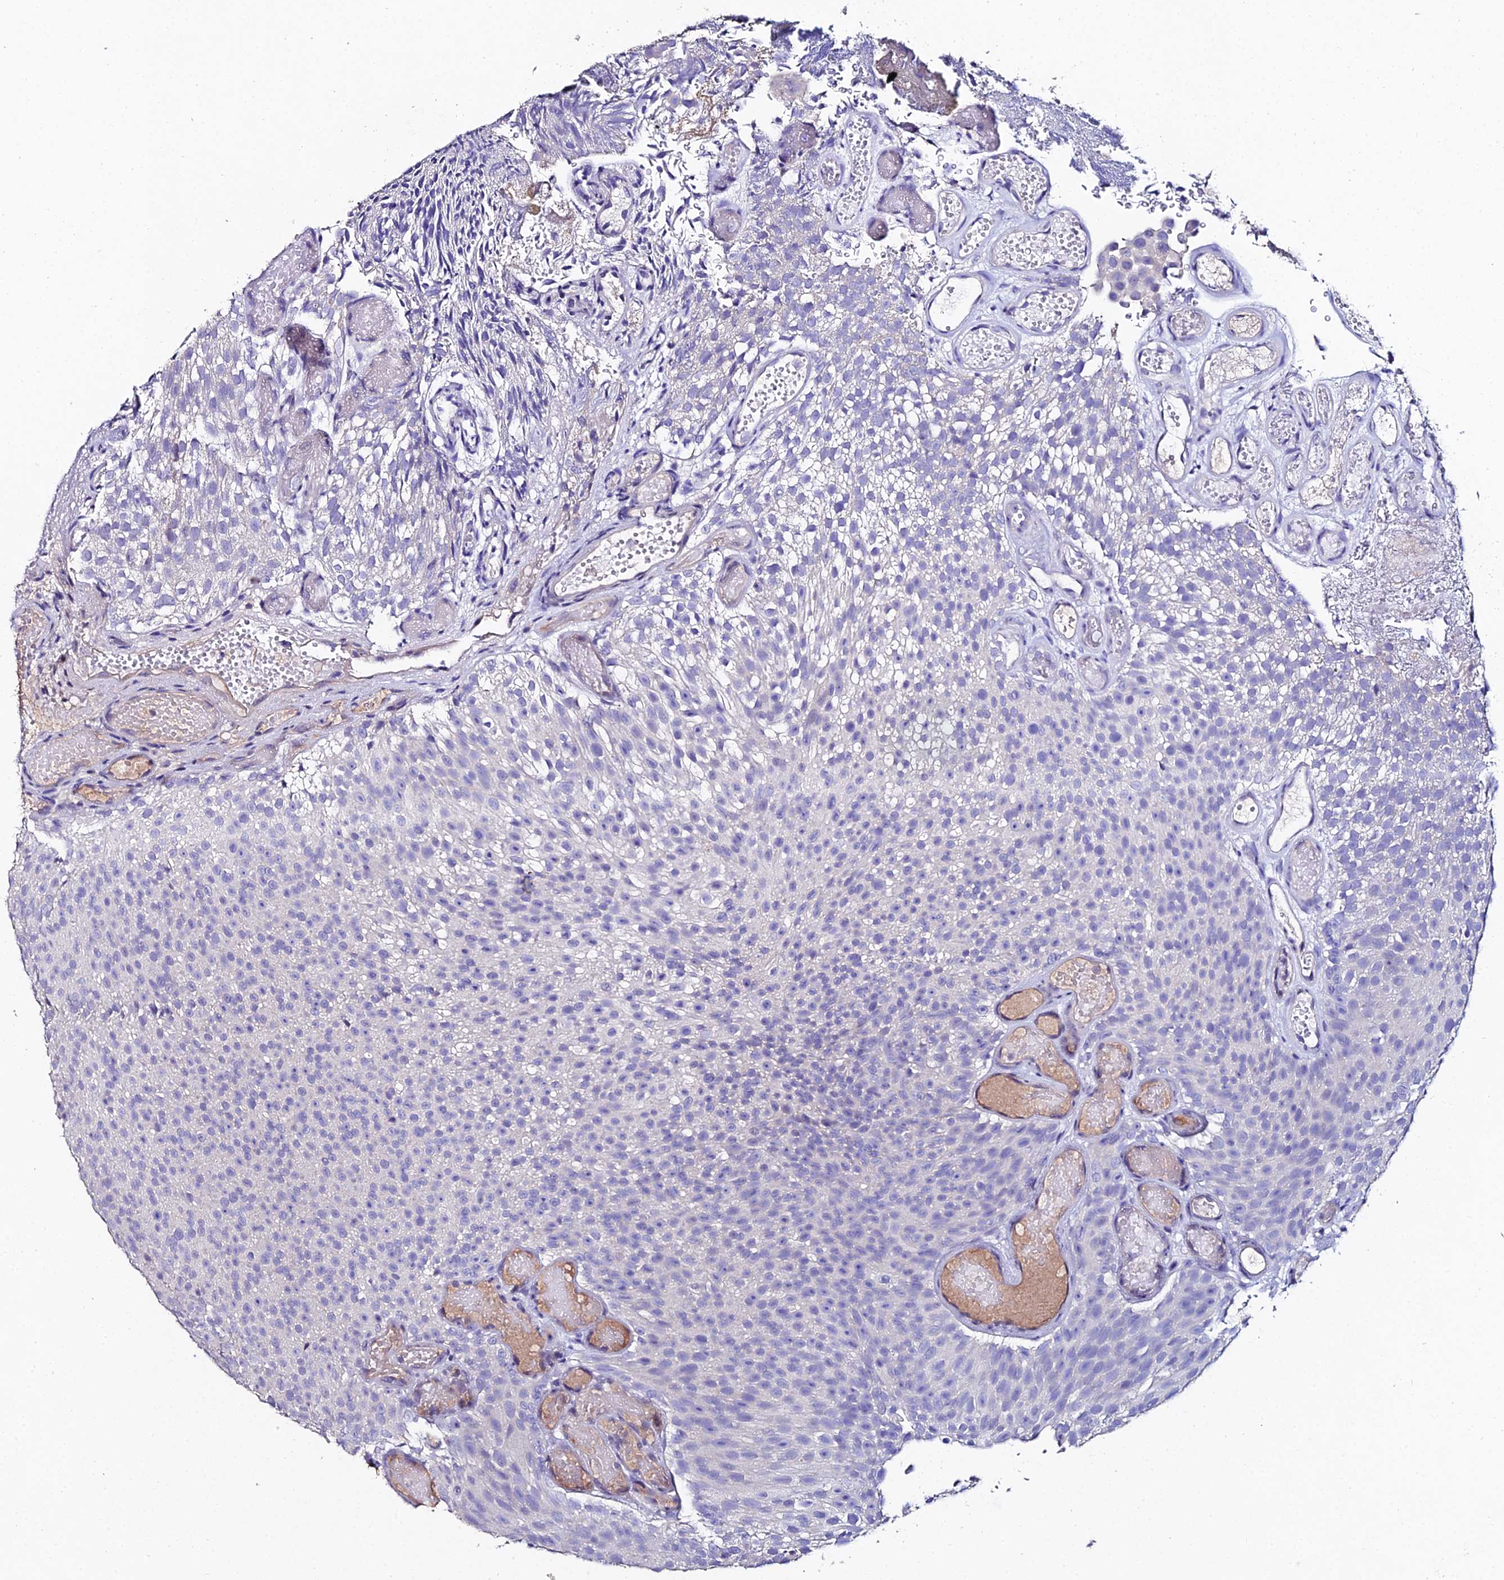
{"staining": {"intensity": "negative", "quantity": "none", "location": "none"}, "tissue": "urothelial cancer", "cell_type": "Tumor cells", "image_type": "cancer", "snomed": [{"axis": "morphology", "description": "Urothelial carcinoma, Low grade"}, {"axis": "topography", "description": "Urinary bladder"}], "caption": "Micrograph shows no protein staining in tumor cells of low-grade urothelial carcinoma tissue. (Brightfield microscopy of DAB immunohistochemistry at high magnification).", "gene": "ESRRG", "patient": {"sex": "male", "age": 78}}